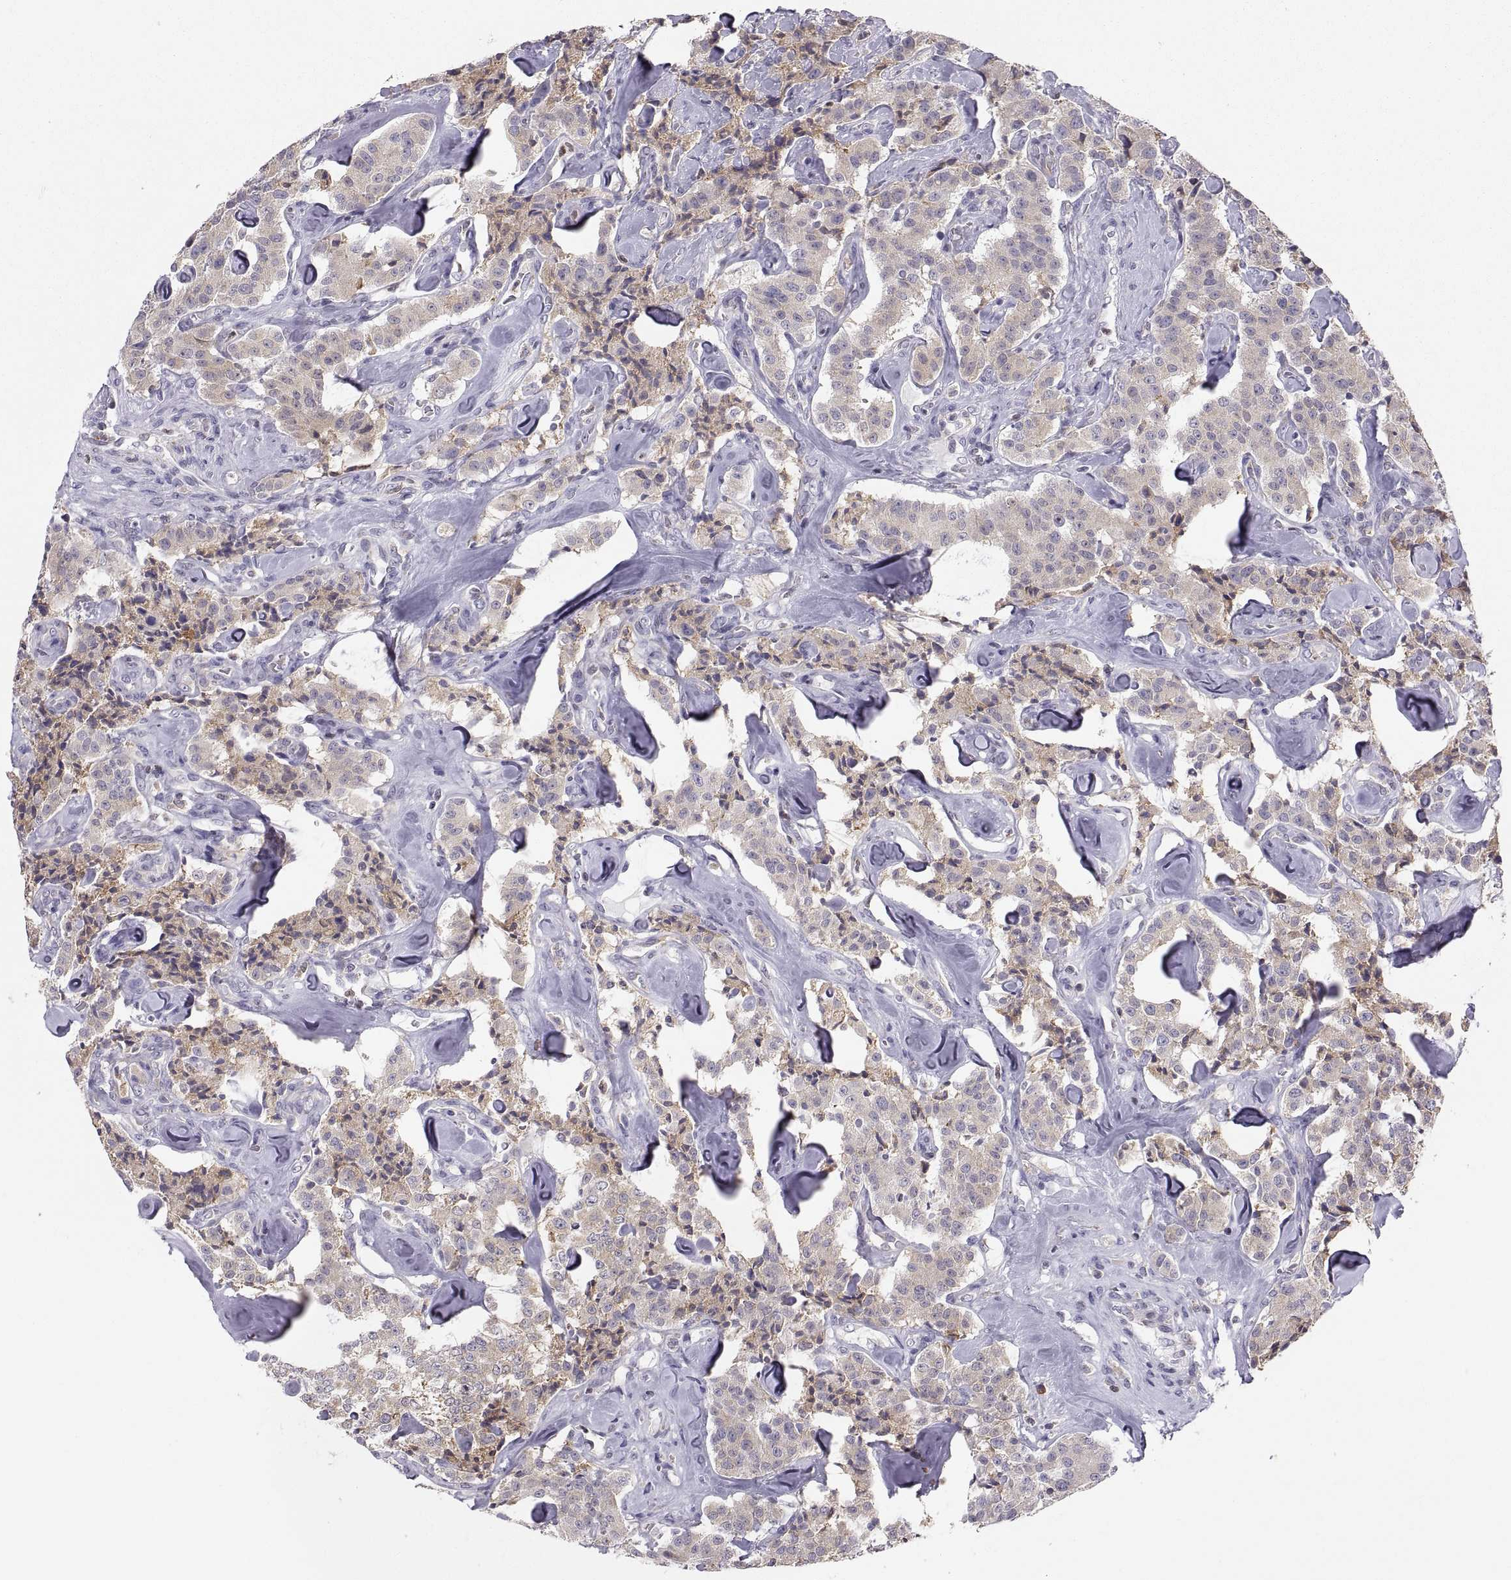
{"staining": {"intensity": "weak", "quantity": ">75%", "location": "cytoplasmic/membranous"}, "tissue": "carcinoid", "cell_type": "Tumor cells", "image_type": "cancer", "snomed": [{"axis": "morphology", "description": "Carcinoid, malignant, NOS"}, {"axis": "topography", "description": "Pancreas"}], "caption": "Immunohistochemistry of human carcinoid reveals low levels of weak cytoplasmic/membranous expression in about >75% of tumor cells.", "gene": "ERO1A", "patient": {"sex": "male", "age": 41}}